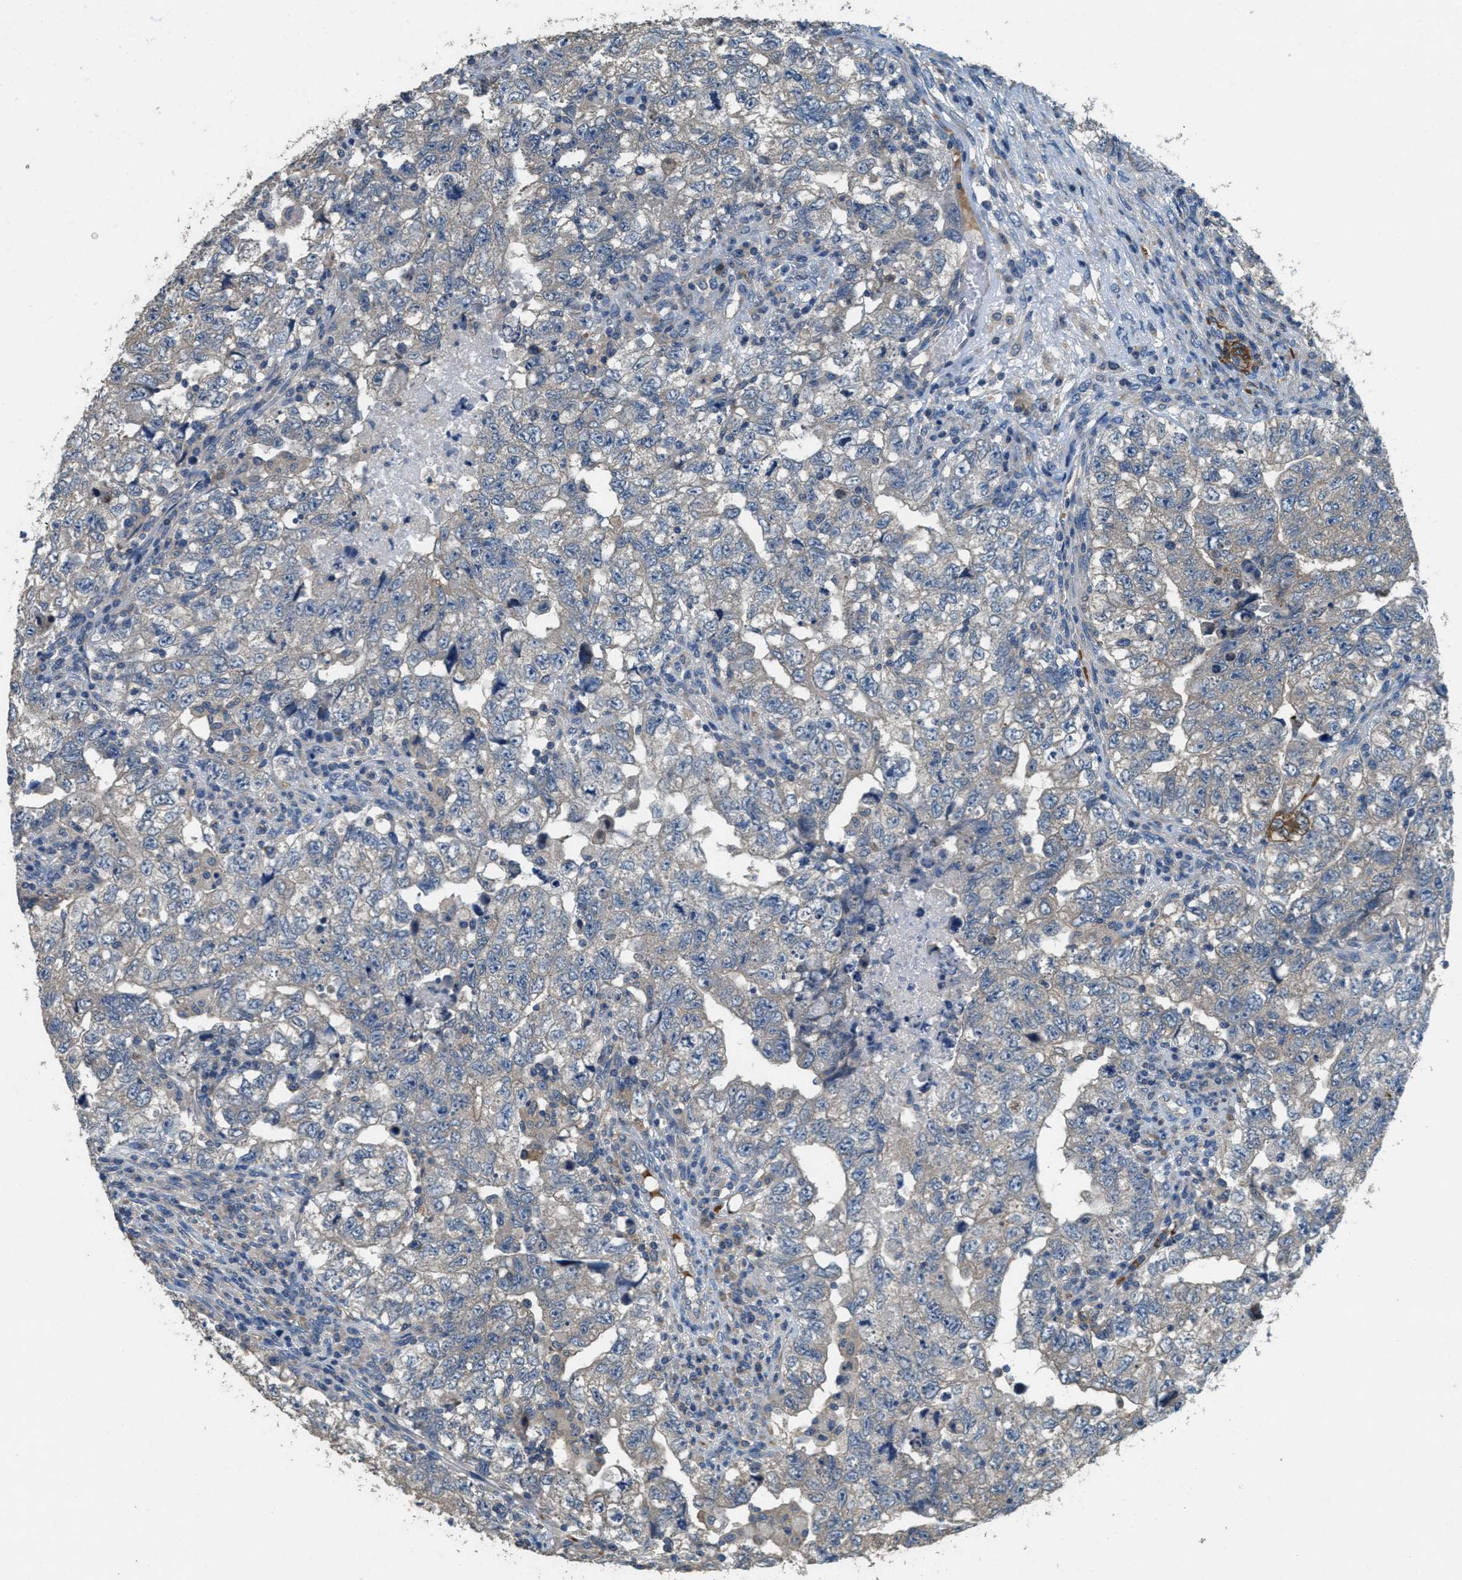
{"staining": {"intensity": "weak", "quantity": "25%-75%", "location": "cytoplasmic/membranous"}, "tissue": "testis cancer", "cell_type": "Tumor cells", "image_type": "cancer", "snomed": [{"axis": "morphology", "description": "Carcinoma, Embryonal, NOS"}, {"axis": "topography", "description": "Testis"}], "caption": "DAB immunohistochemical staining of testis embryonal carcinoma shows weak cytoplasmic/membranous protein expression in approximately 25%-75% of tumor cells. Immunohistochemistry stains the protein in brown and the nuclei are stained blue.", "gene": "DGKE", "patient": {"sex": "male", "age": 36}}